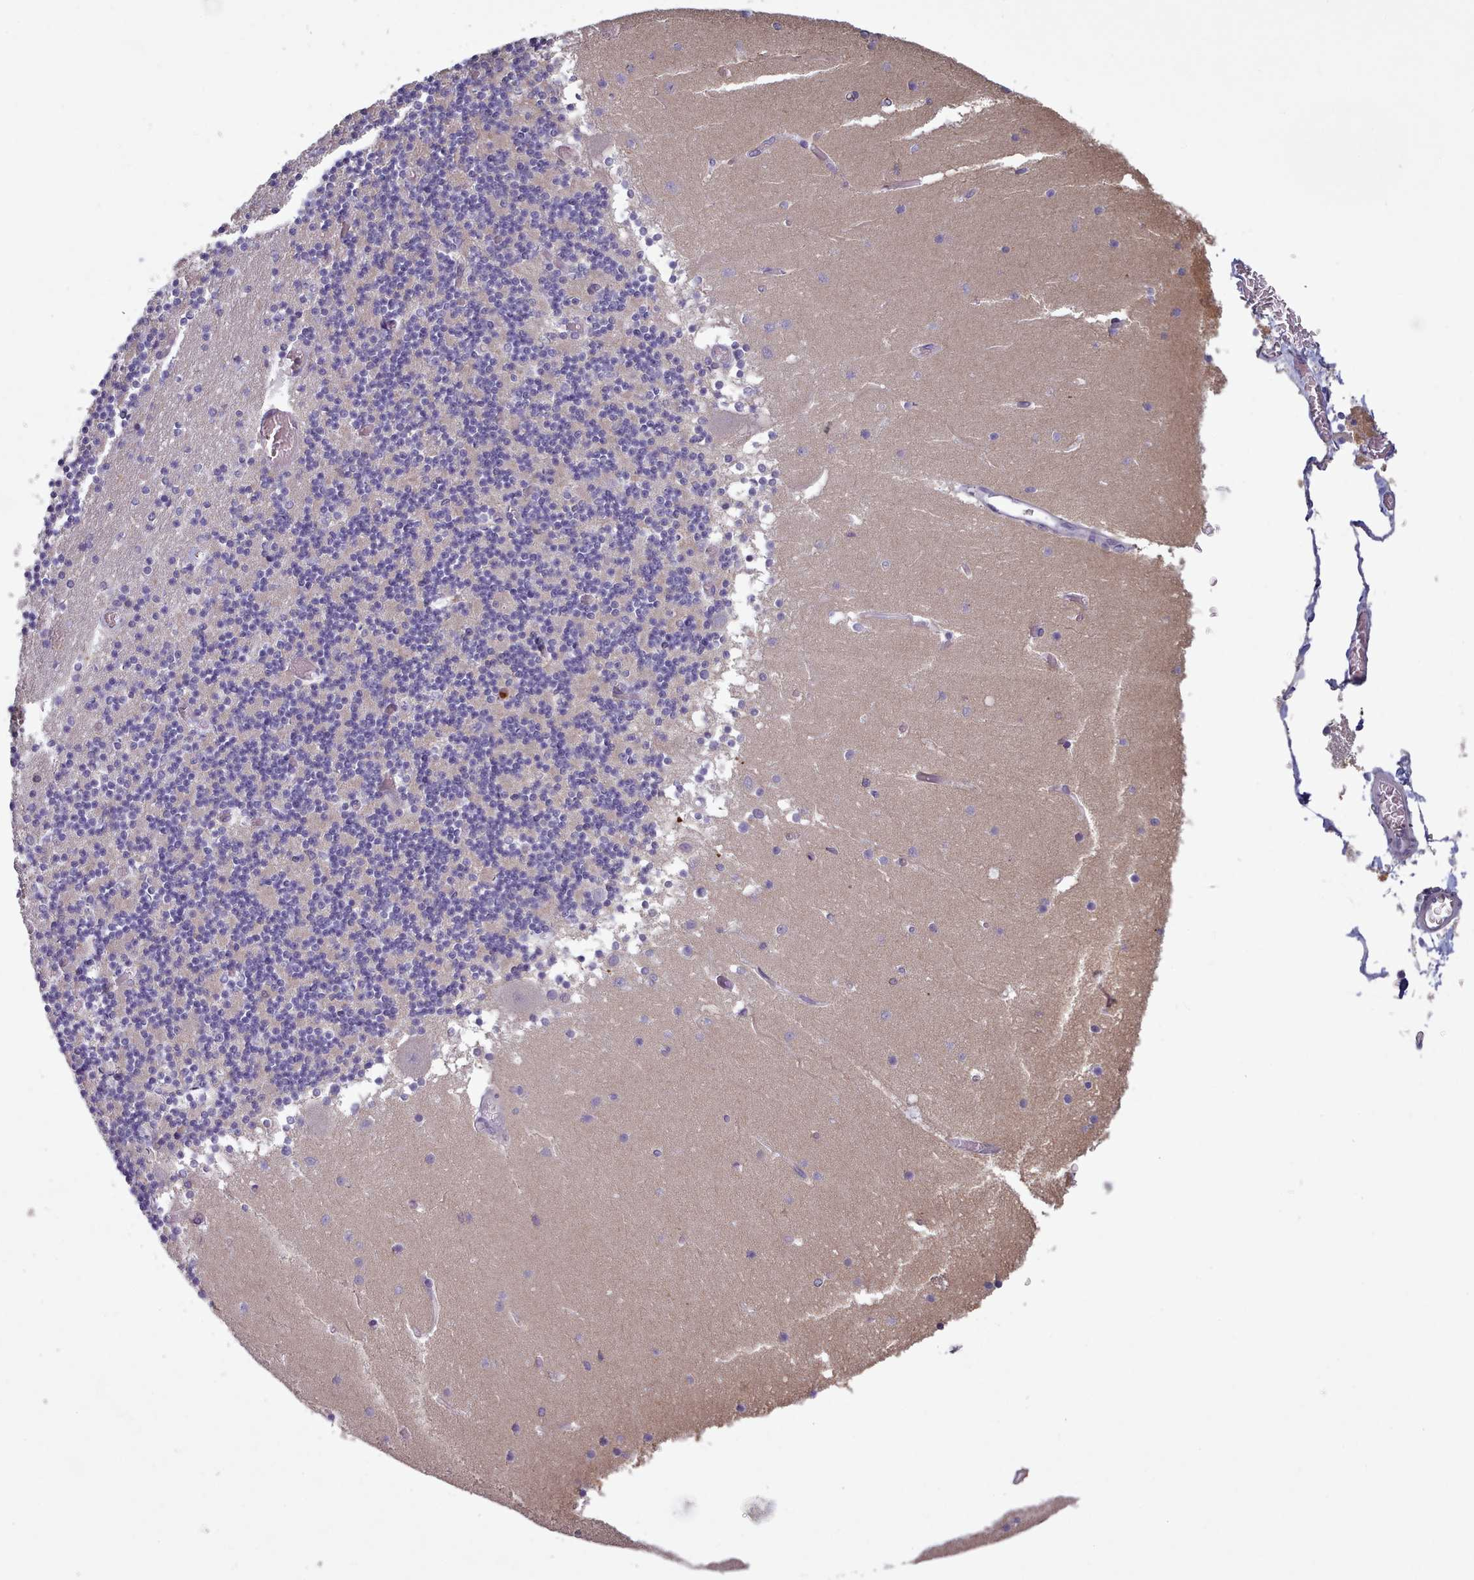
{"staining": {"intensity": "negative", "quantity": "none", "location": "none"}, "tissue": "cerebellum", "cell_type": "Cells in granular layer", "image_type": "normal", "snomed": [{"axis": "morphology", "description": "Normal tissue, NOS"}, {"axis": "topography", "description": "Cerebellum"}], "caption": "IHC histopathology image of benign human cerebellum stained for a protein (brown), which displays no staining in cells in granular layer.", "gene": "RAC1", "patient": {"sex": "female", "age": 28}}